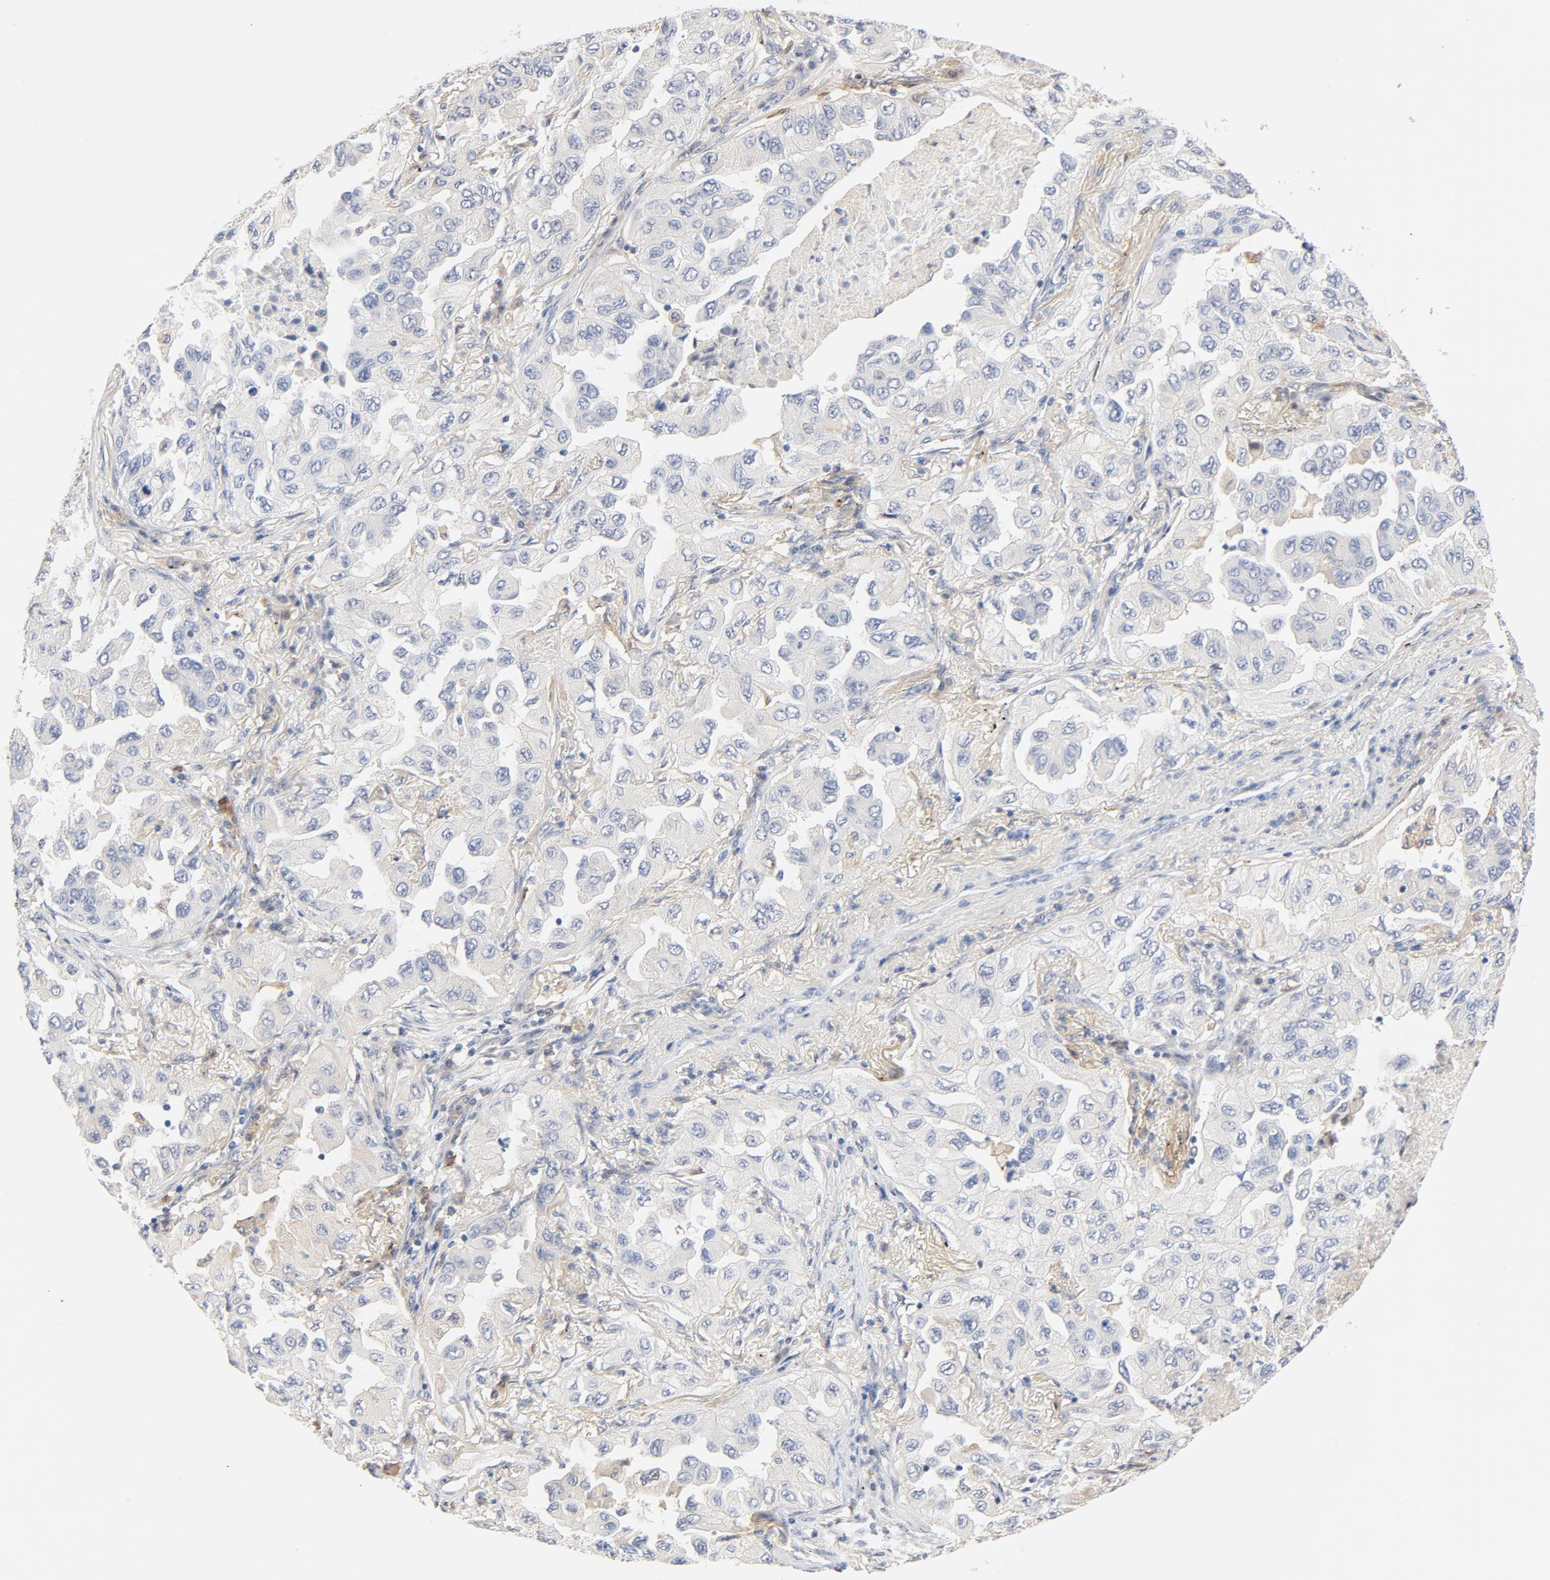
{"staining": {"intensity": "weak", "quantity": "<25%", "location": "cytoplasmic/membranous"}, "tissue": "lung cancer", "cell_type": "Tumor cells", "image_type": "cancer", "snomed": [{"axis": "morphology", "description": "Adenocarcinoma, NOS"}, {"axis": "topography", "description": "Lung"}], "caption": "Image shows no significant protein positivity in tumor cells of lung cancer. (Immunohistochemistry (ihc), brightfield microscopy, high magnification).", "gene": "STAT1", "patient": {"sex": "female", "age": 65}}